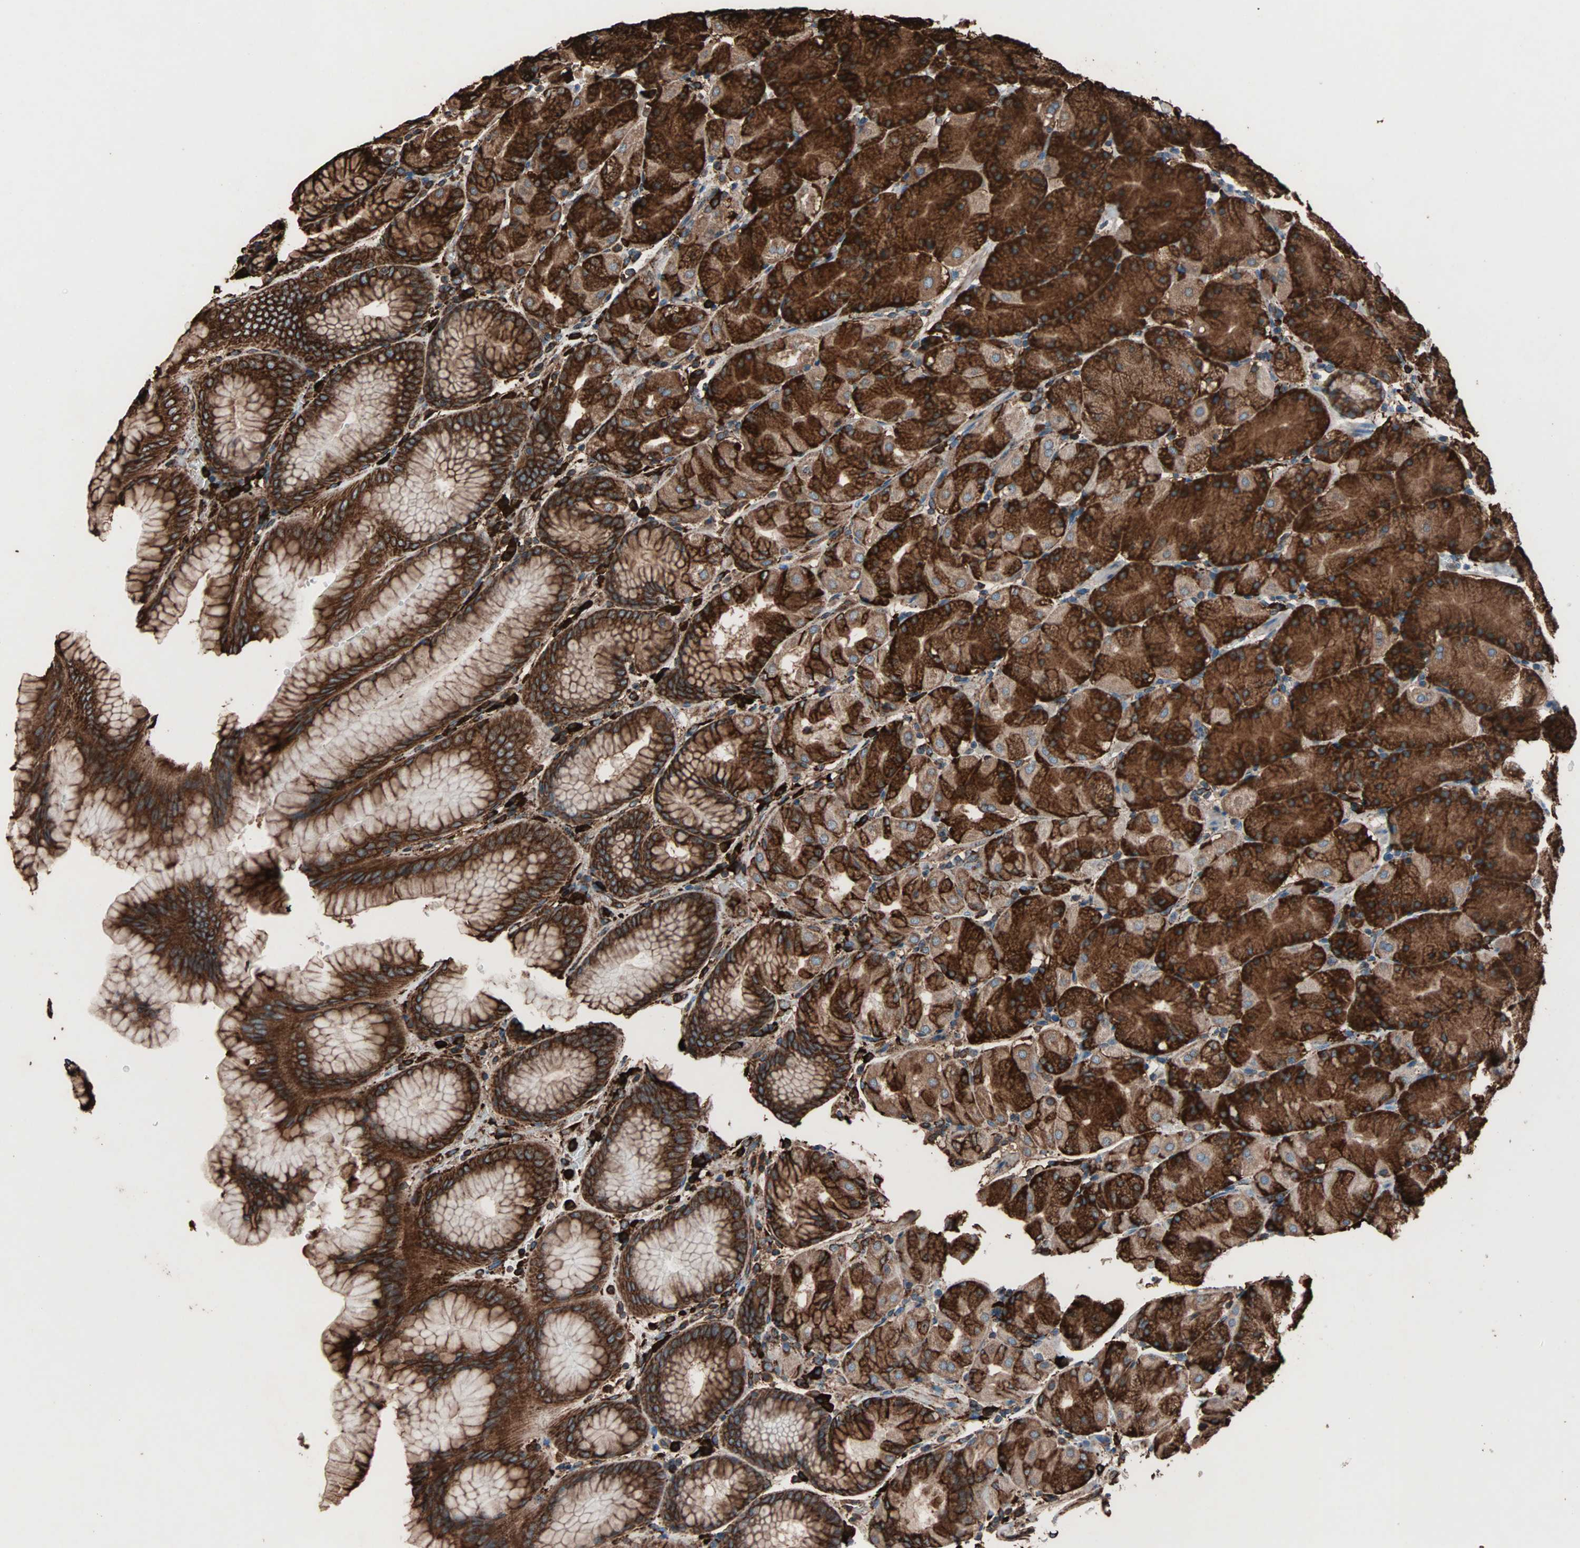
{"staining": {"intensity": "strong", "quantity": ">75%", "location": "cytoplasmic/membranous"}, "tissue": "stomach", "cell_type": "Glandular cells", "image_type": "normal", "snomed": [{"axis": "morphology", "description": "Normal tissue, NOS"}, {"axis": "topography", "description": "Stomach, upper"}, {"axis": "topography", "description": "Stomach"}], "caption": "This micrograph exhibits immunohistochemistry staining of benign stomach, with high strong cytoplasmic/membranous positivity in about >75% of glandular cells.", "gene": "HSP90B1", "patient": {"sex": "male", "age": 76}}